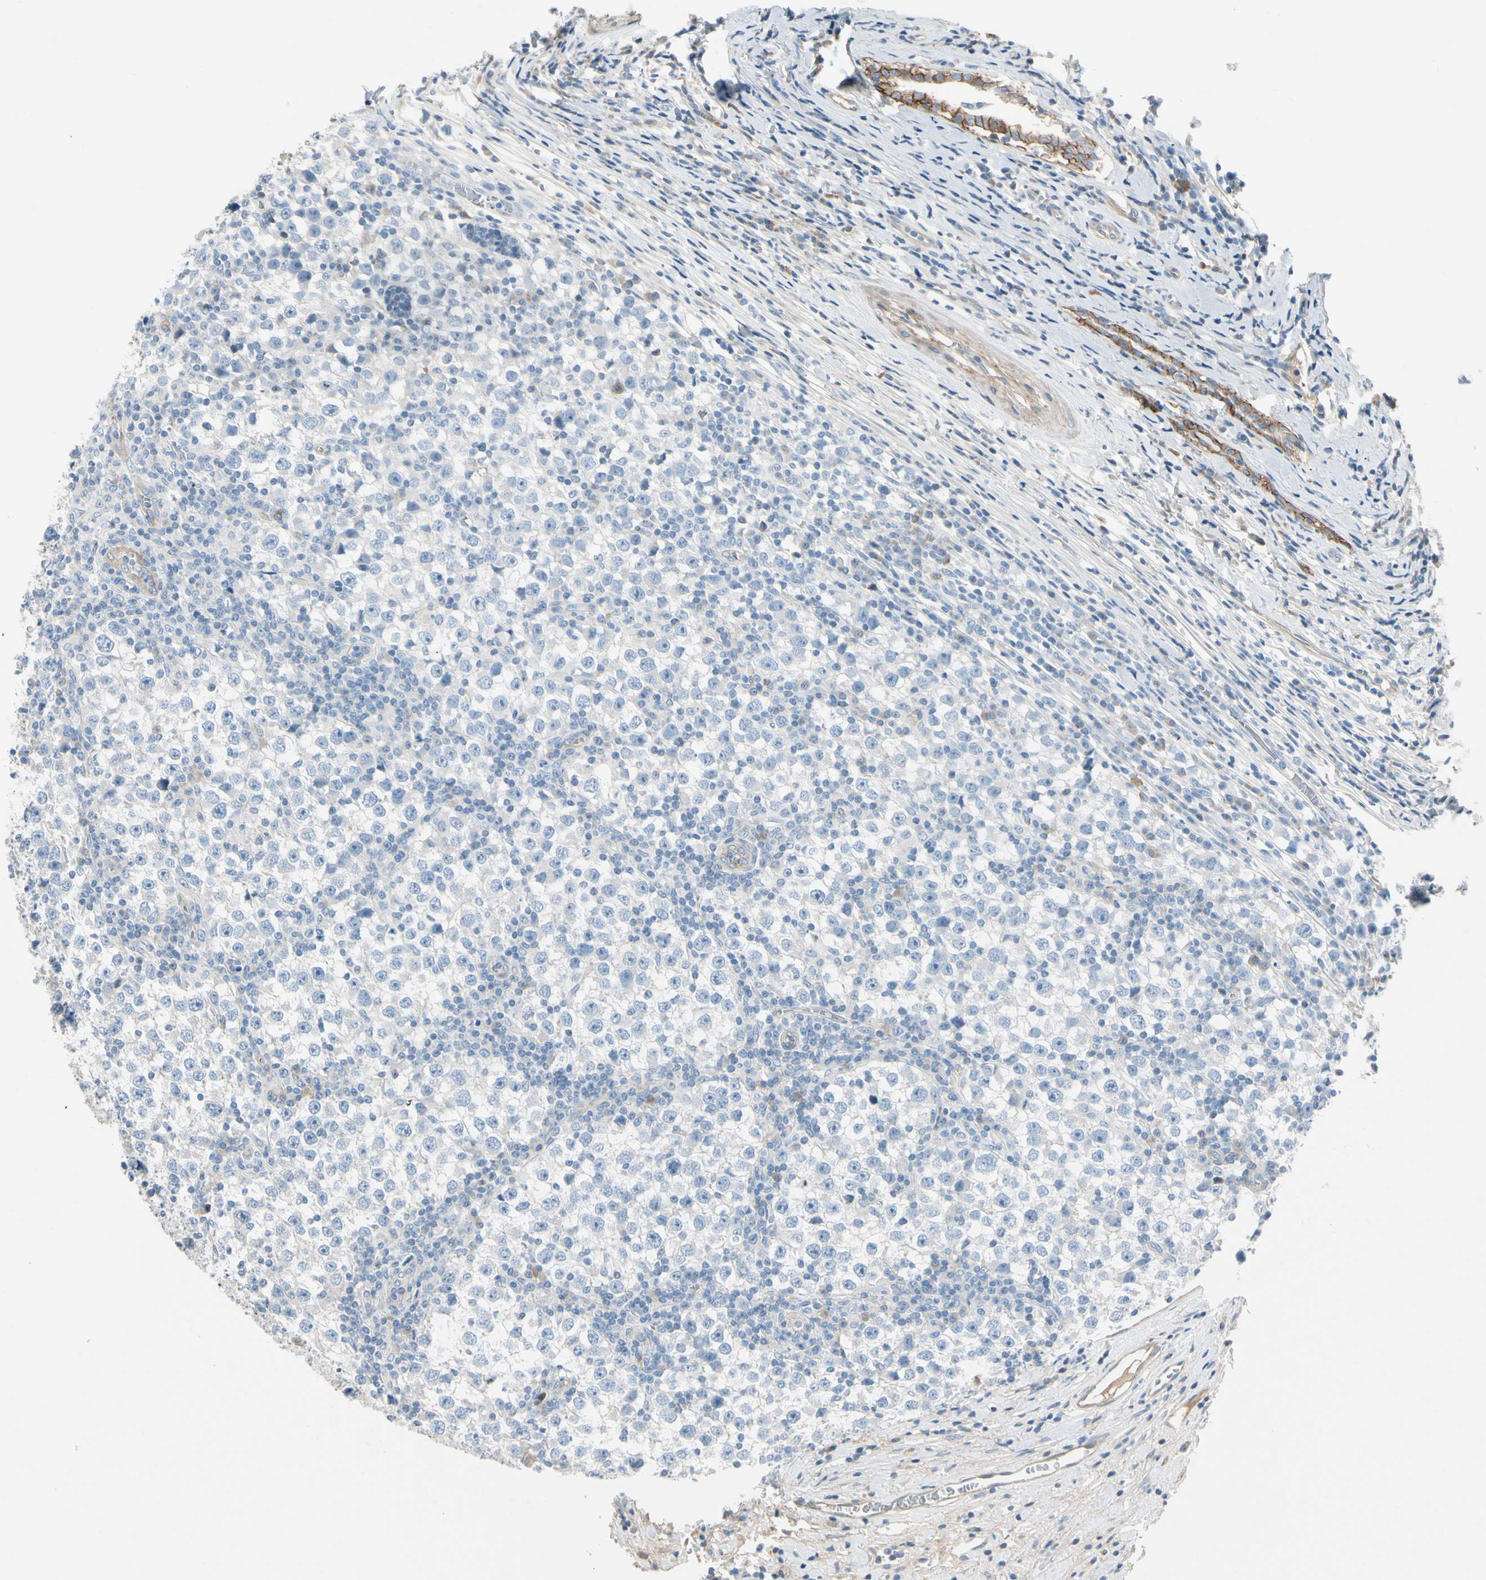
{"staining": {"intensity": "negative", "quantity": "none", "location": "none"}, "tissue": "testis cancer", "cell_type": "Tumor cells", "image_type": "cancer", "snomed": [{"axis": "morphology", "description": "Seminoma, NOS"}, {"axis": "topography", "description": "Testis"}], "caption": "Tumor cells show no significant protein expression in testis cancer. (Immunohistochemistry (ihc), brightfield microscopy, high magnification).", "gene": "ITGA3", "patient": {"sex": "male", "age": 65}}